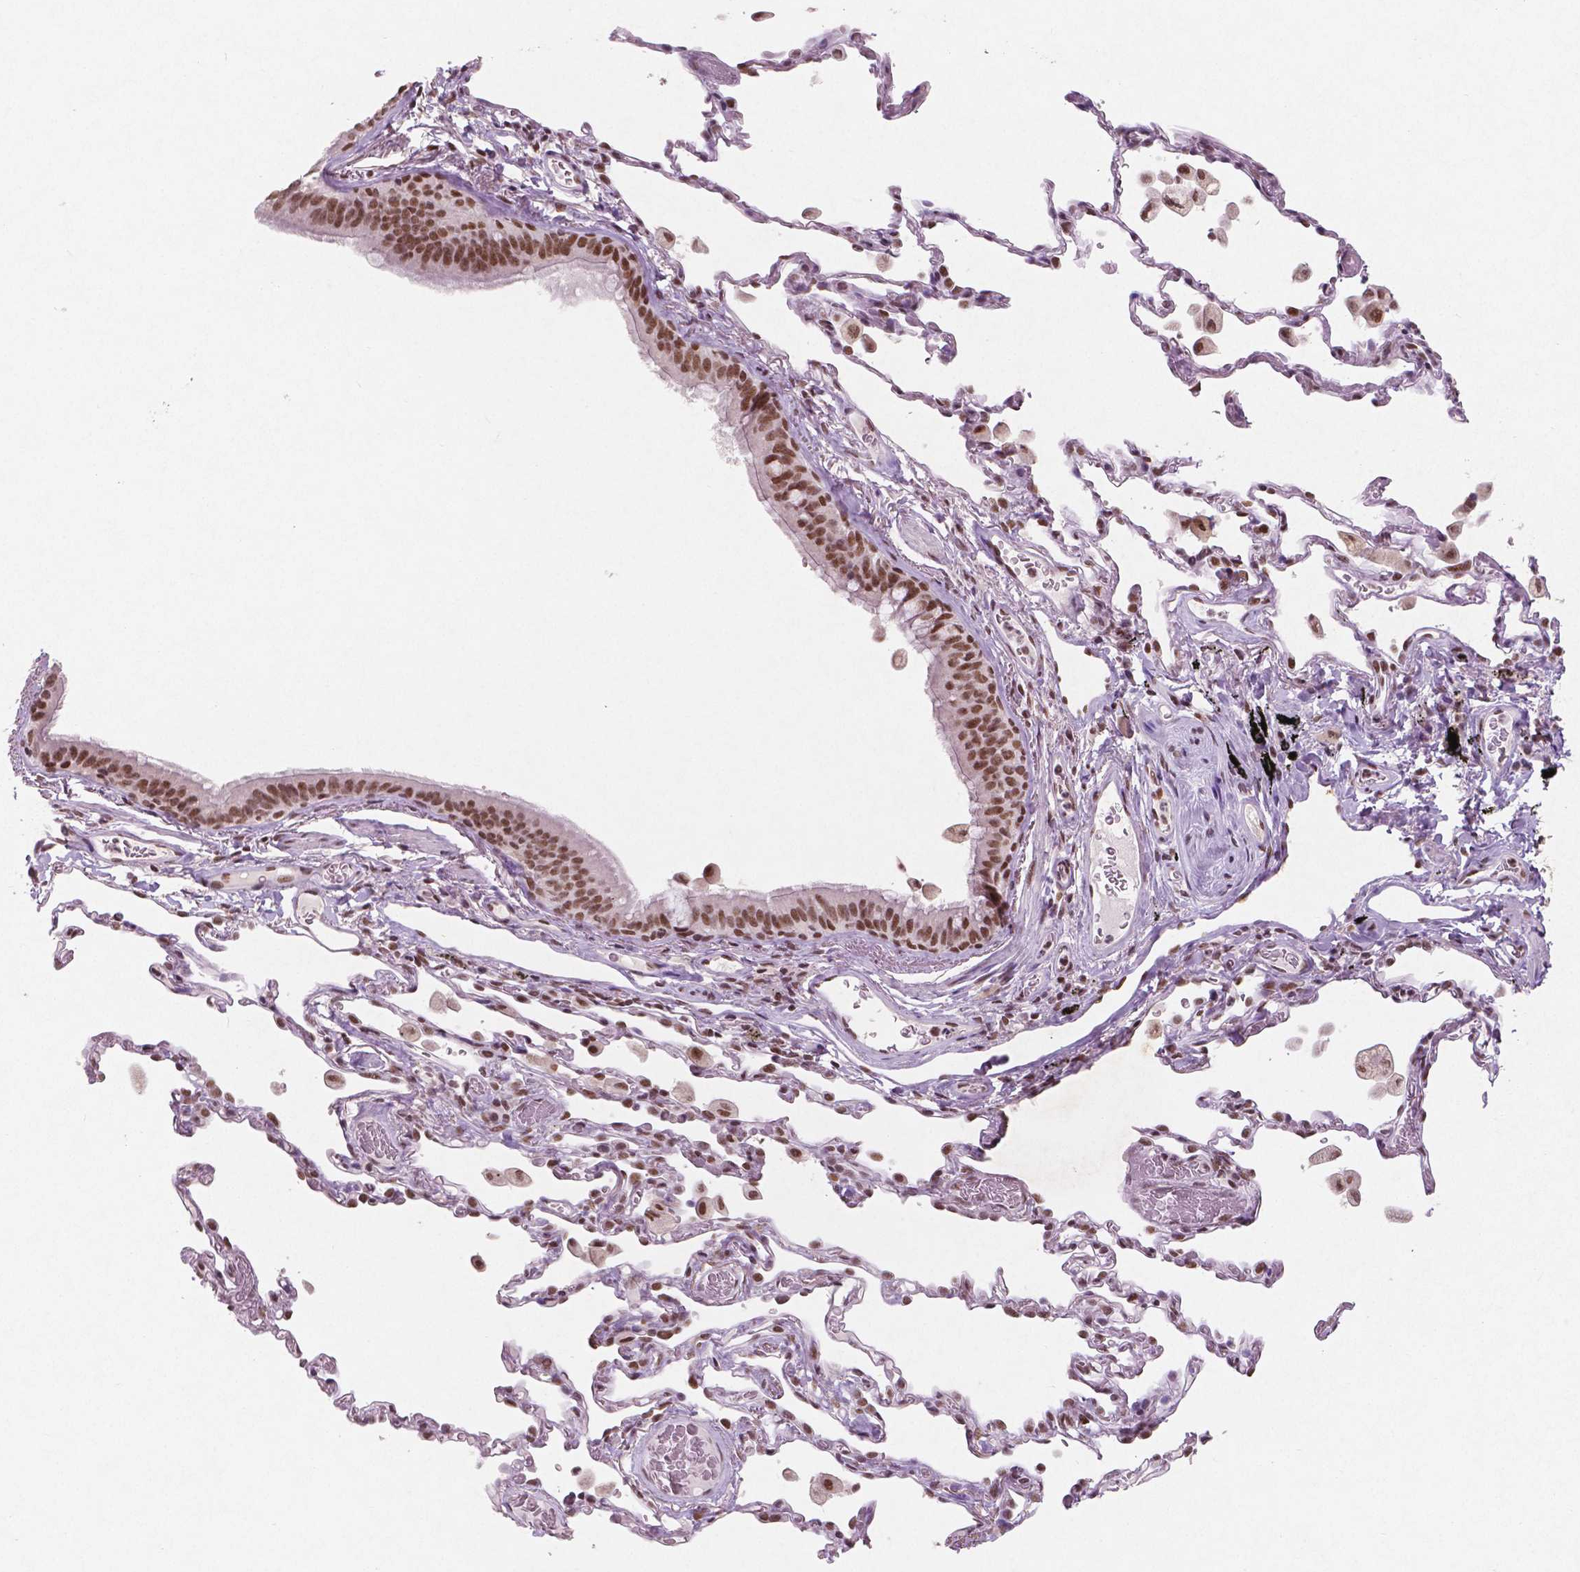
{"staining": {"intensity": "moderate", "quantity": ">75%", "location": "nuclear"}, "tissue": "bronchus", "cell_type": "Respiratory epithelial cells", "image_type": "normal", "snomed": [{"axis": "morphology", "description": "Normal tissue, NOS"}, {"axis": "topography", "description": "Bronchus"}, {"axis": "topography", "description": "Lung"}], "caption": "IHC staining of normal bronchus, which exhibits medium levels of moderate nuclear staining in approximately >75% of respiratory epithelial cells indicating moderate nuclear protein expression. The staining was performed using DAB (3,3'-diaminobenzidine) (brown) for protein detection and nuclei were counterstained in hematoxylin (blue).", "gene": "BRD4", "patient": {"sex": "male", "age": 54}}